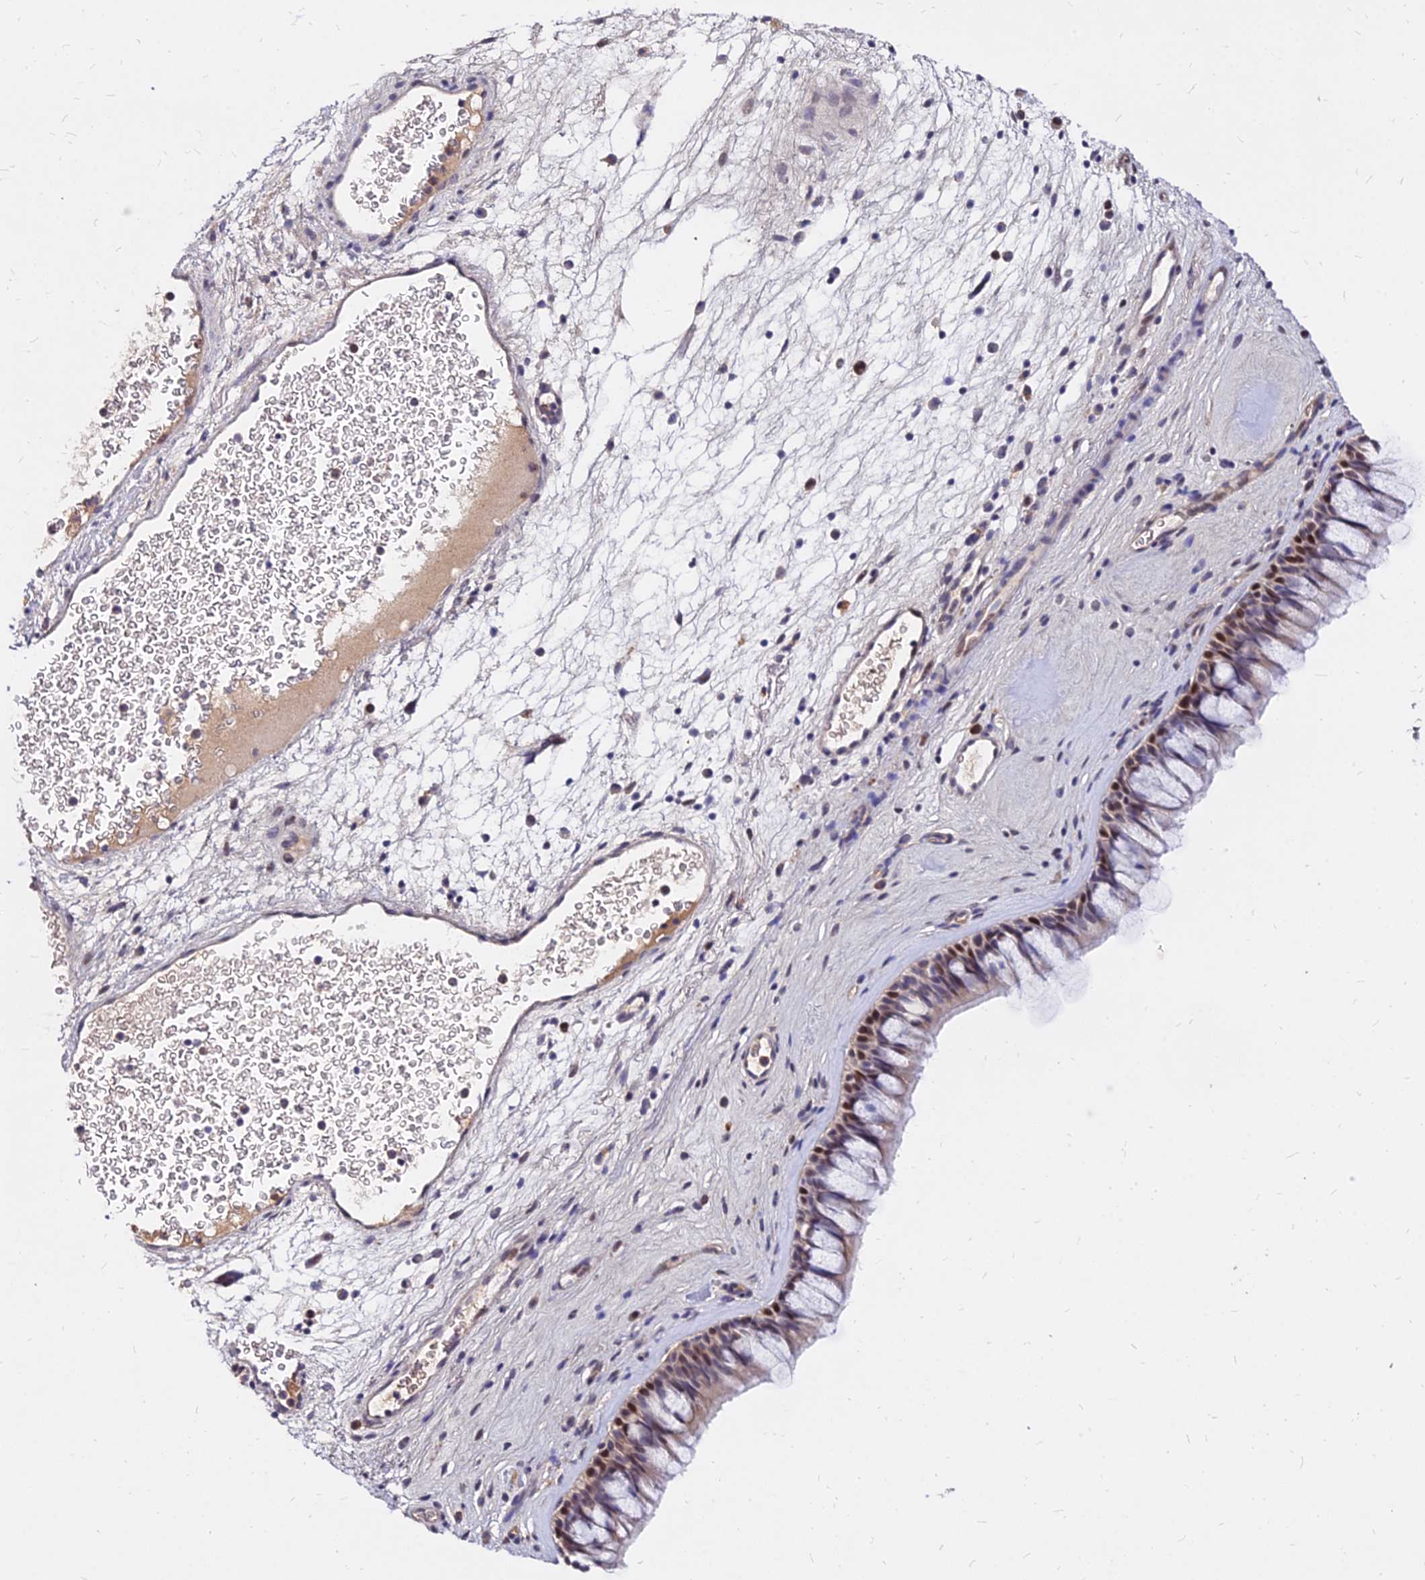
{"staining": {"intensity": "moderate", "quantity": ">75%", "location": "cytoplasmic/membranous,nuclear"}, "tissue": "nasopharynx", "cell_type": "Respiratory epithelial cells", "image_type": "normal", "snomed": [{"axis": "morphology", "description": "Normal tissue, NOS"}, {"axis": "morphology", "description": "Inflammation, NOS"}, {"axis": "morphology", "description": "Malignant melanoma, Metastatic site"}, {"axis": "topography", "description": "Nasopharynx"}], "caption": "Immunohistochemical staining of benign nasopharynx reveals >75% levels of moderate cytoplasmic/membranous,nuclear protein expression in approximately >75% of respiratory epithelial cells.", "gene": "C11orf68", "patient": {"sex": "male", "age": 70}}